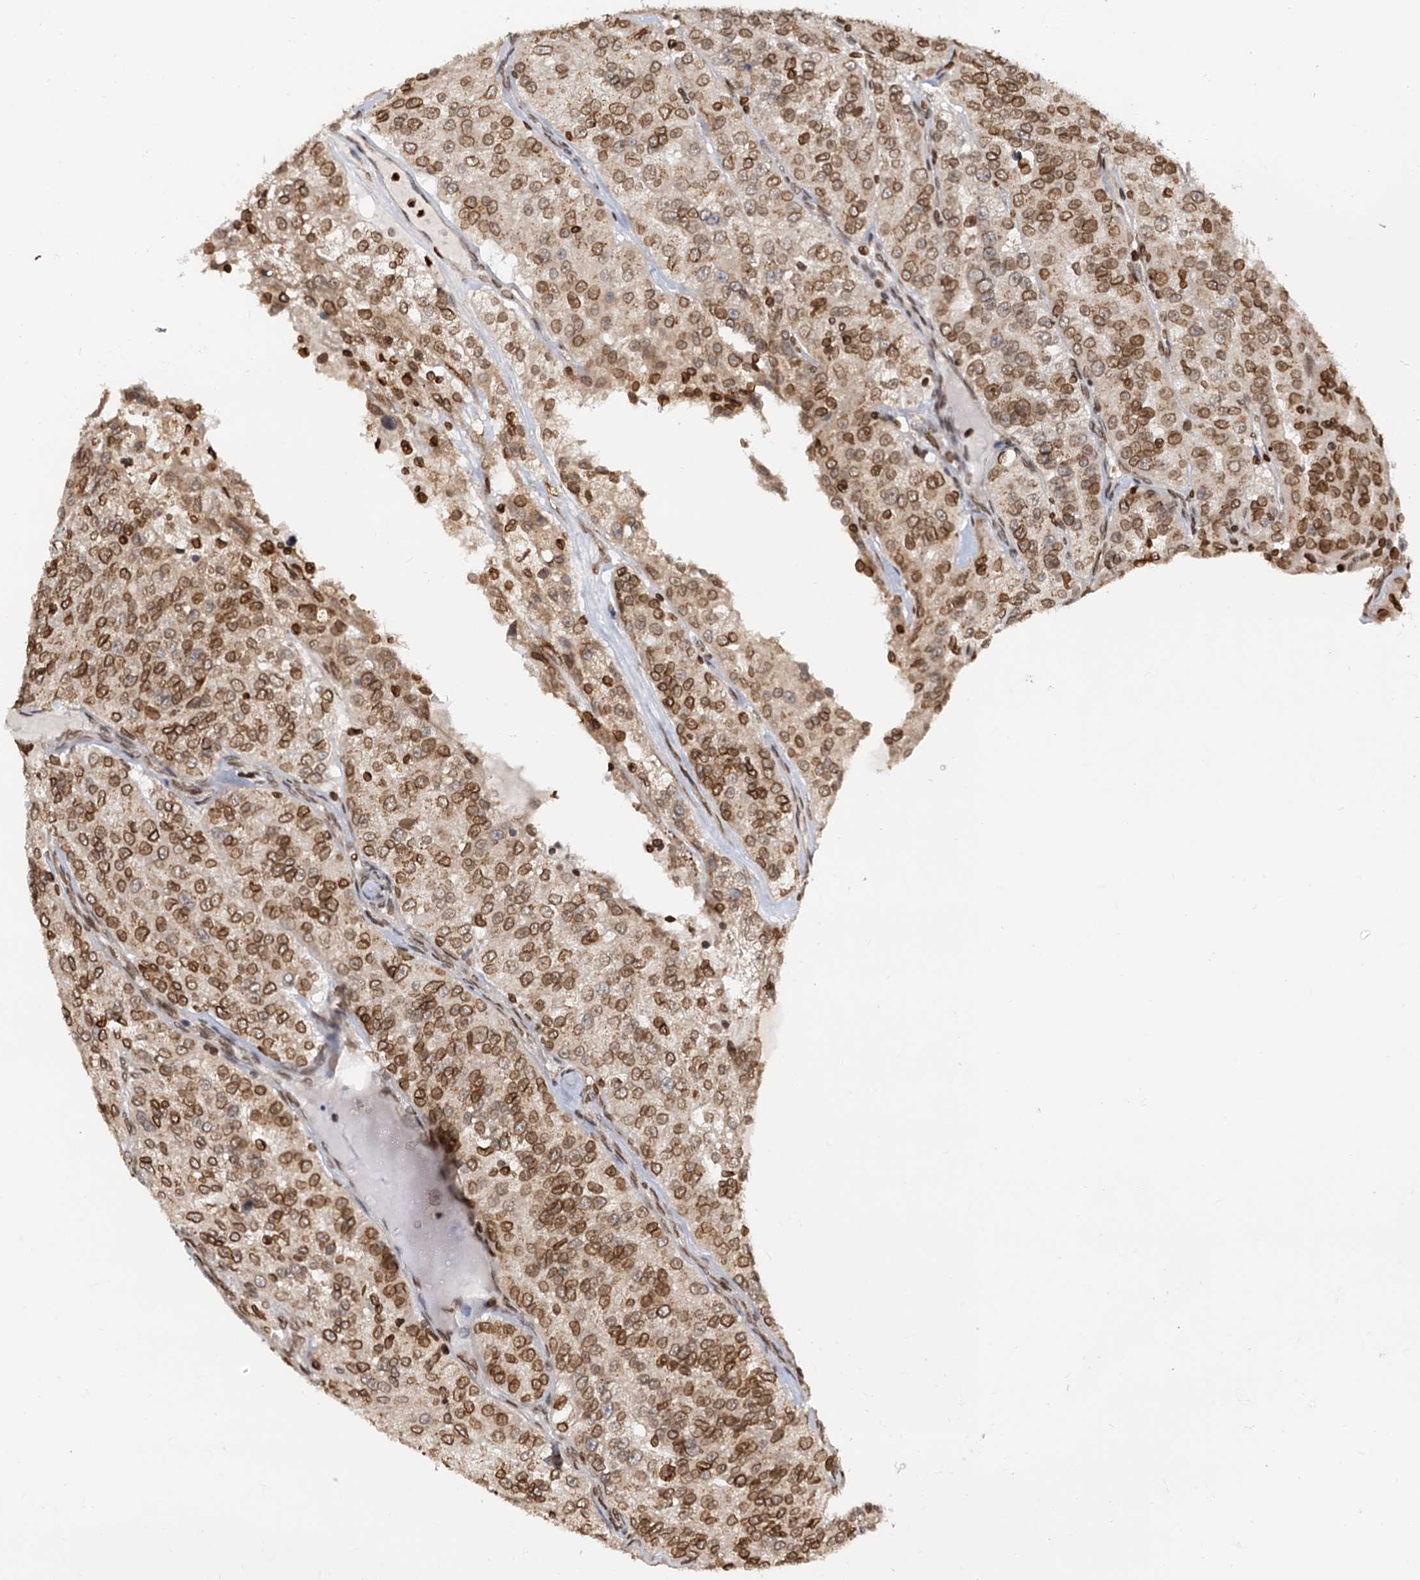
{"staining": {"intensity": "strong", "quantity": ">75%", "location": "nuclear"}, "tissue": "renal cancer", "cell_type": "Tumor cells", "image_type": "cancer", "snomed": [{"axis": "morphology", "description": "Adenocarcinoma, NOS"}, {"axis": "topography", "description": "Kidney"}], "caption": "Adenocarcinoma (renal) was stained to show a protein in brown. There is high levels of strong nuclear expression in approximately >75% of tumor cells. Immunohistochemistry stains the protein in brown and the nuclei are stained blue.", "gene": "ZC3H13", "patient": {"sex": "female", "age": 63}}